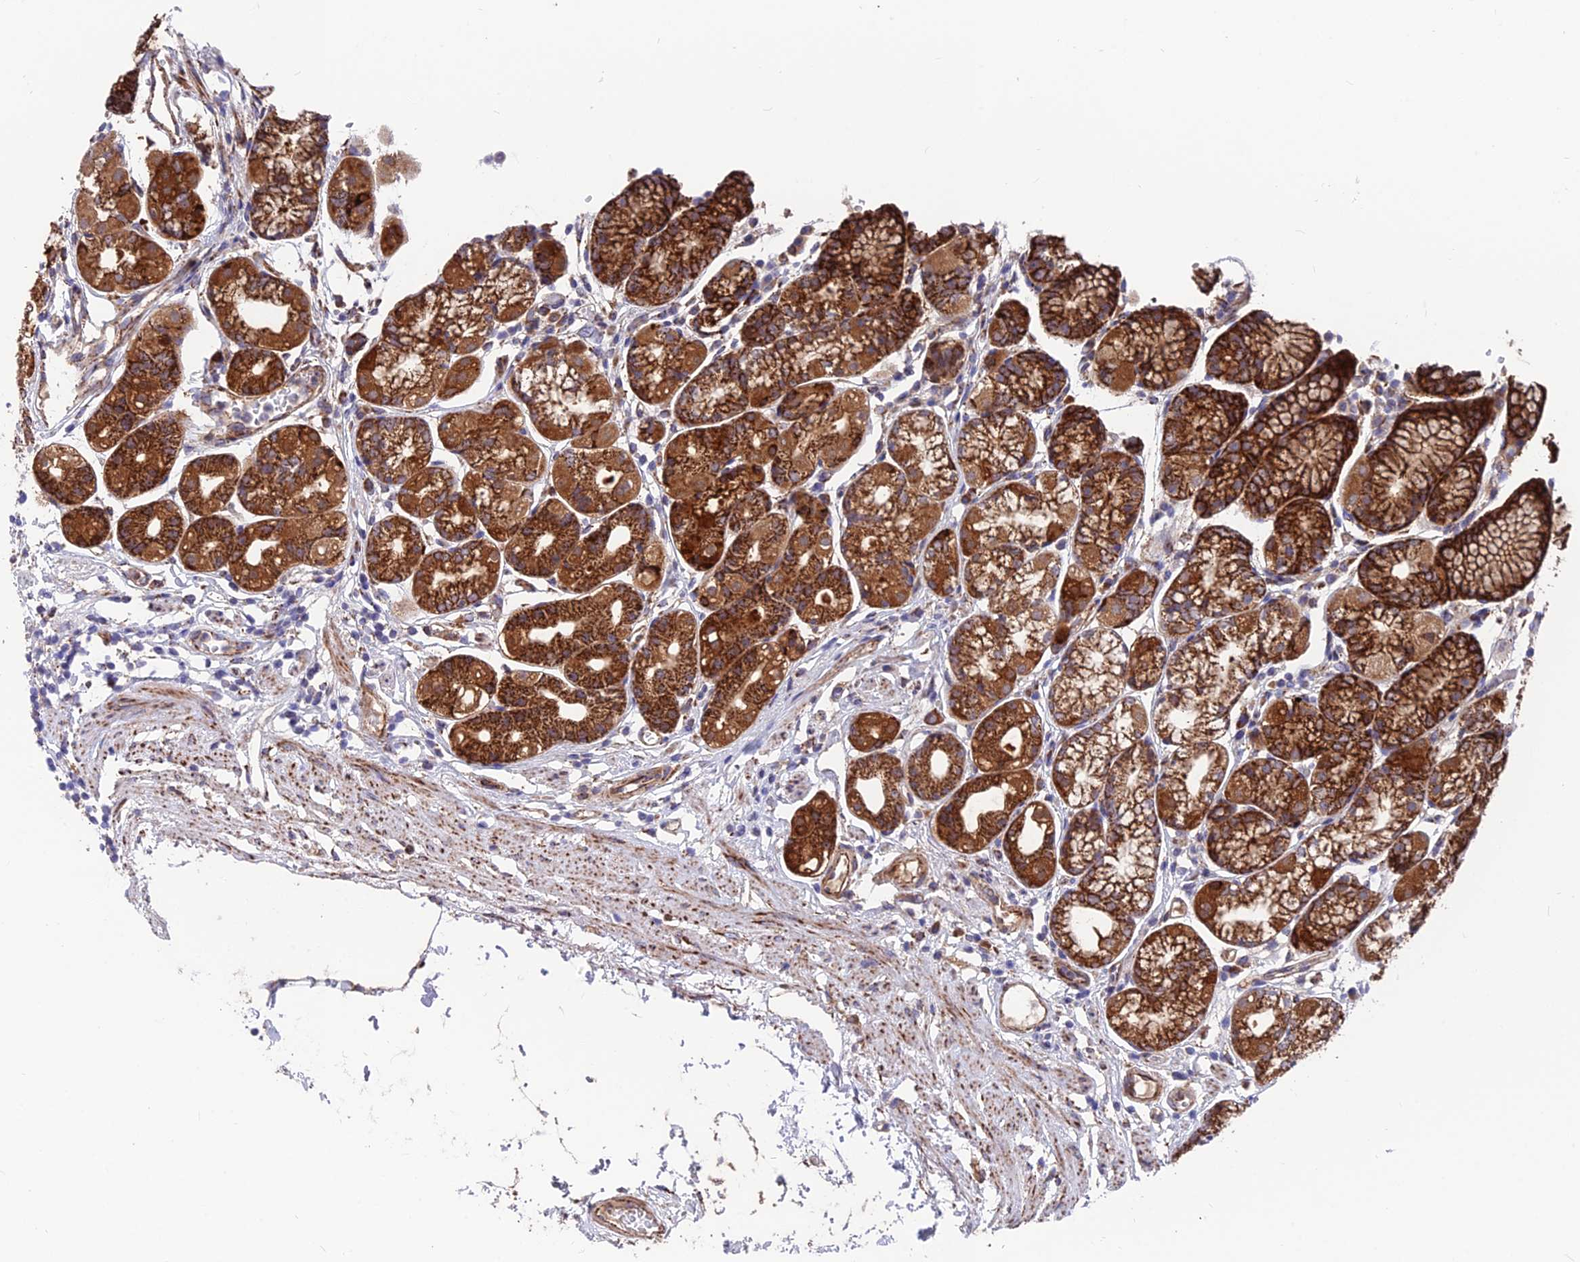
{"staining": {"intensity": "strong", "quantity": ">75%", "location": "cytoplasmic/membranous"}, "tissue": "stomach", "cell_type": "Glandular cells", "image_type": "normal", "snomed": [{"axis": "morphology", "description": "Normal tissue, NOS"}, {"axis": "topography", "description": "Stomach"}], "caption": "Glandular cells show high levels of strong cytoplasmic/membranous positivity in approximately >75% of cells in normal stomach.", "gene": "TIGD6", "patient": {"sex": "female", "age": 57}}